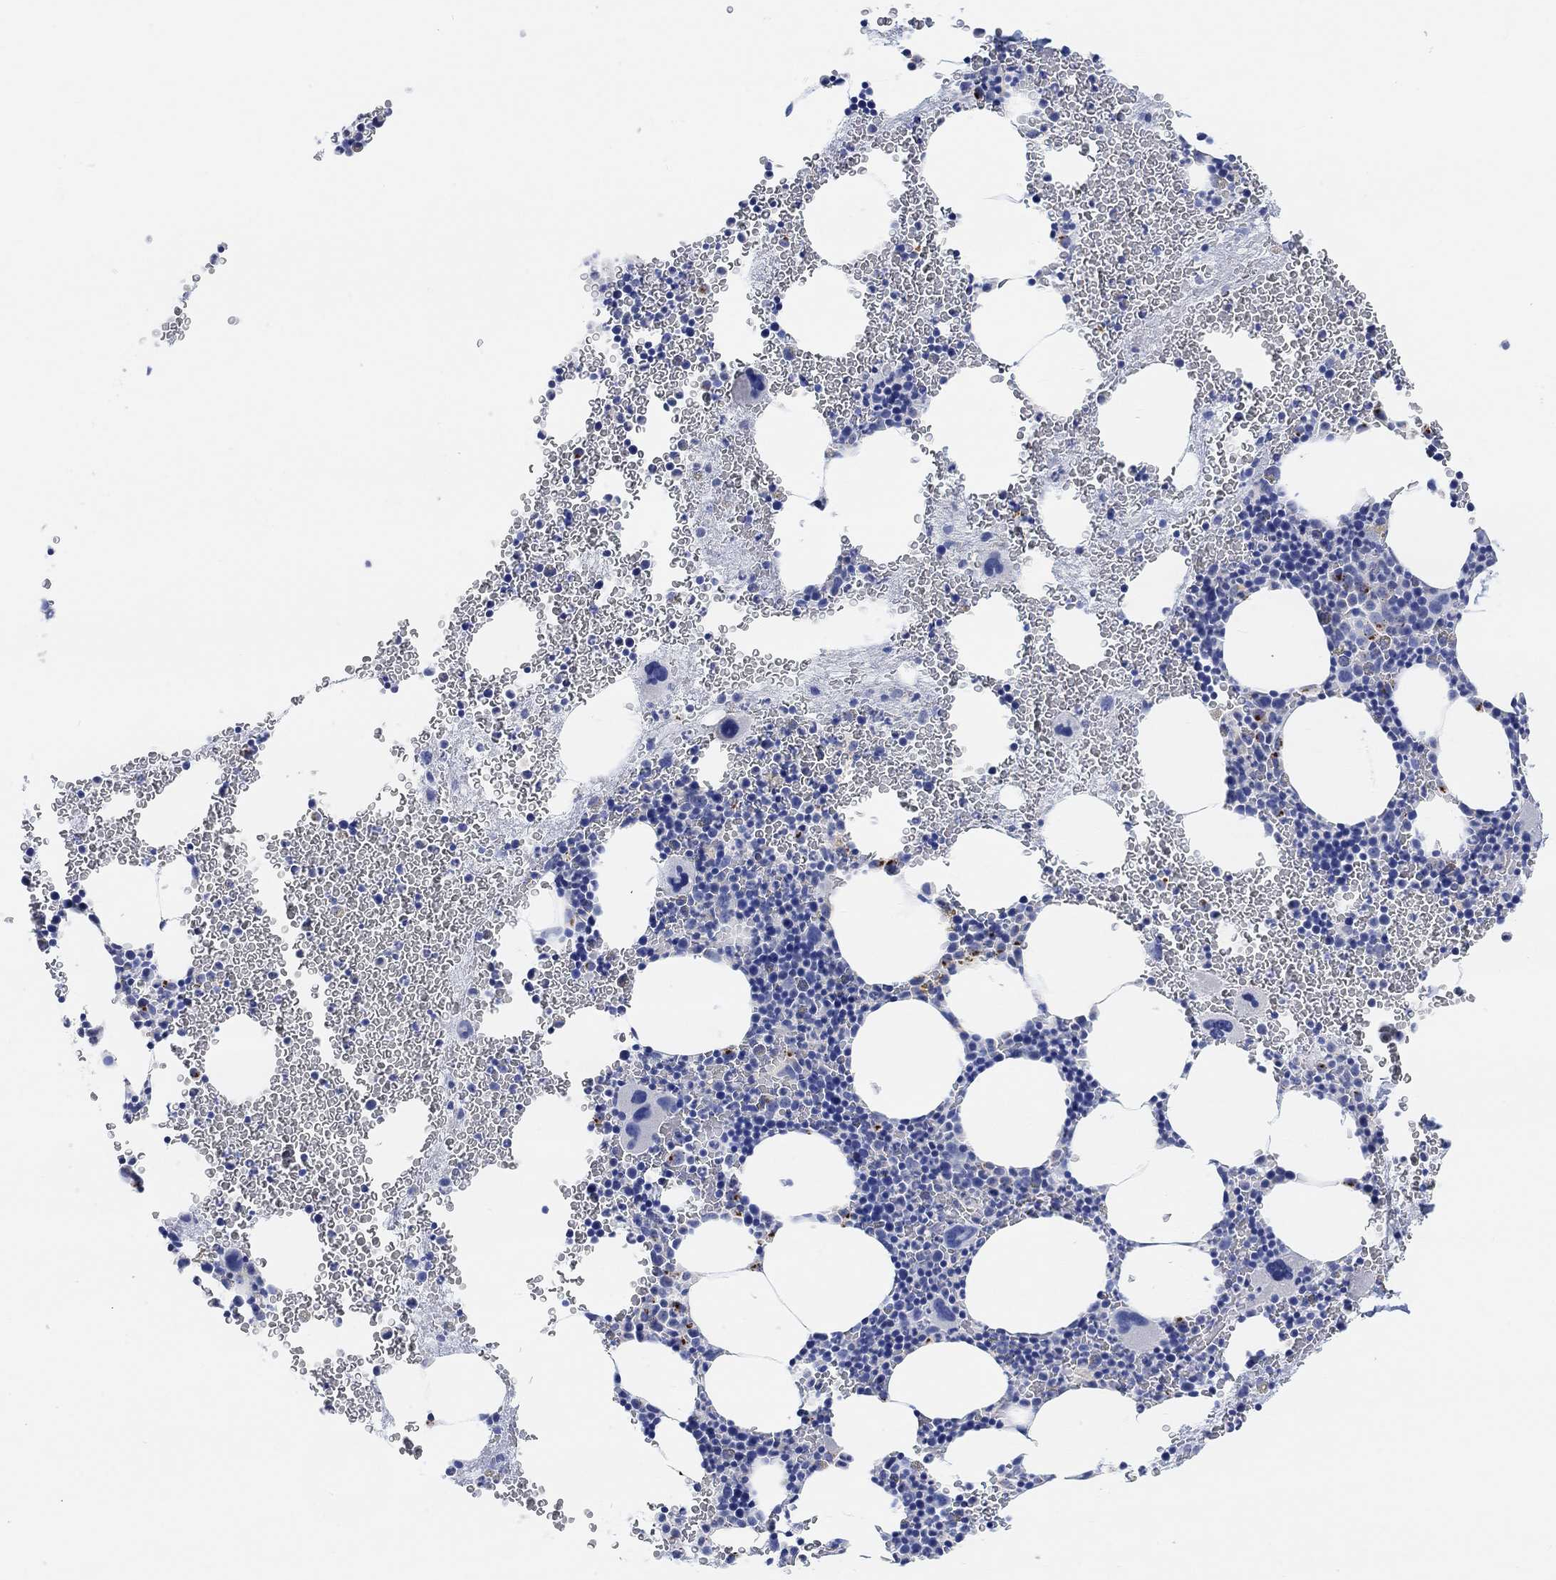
{"staining": {"intensity": "negative", "quantity": "none", "location": "none"}, "tissue": "bone marrow", "cell_type": "Hematopoietic cells", "image_type": "normal", "snomed": [{"axis": "morphology", "description": "Normal tissue, NOS"}, {"axis": "topography", "description": "Bone marrow"}], "caption": "Hematopoietic cells are negative for protein expression in unremarkable human bone marrow. The staining is performed using DAB brown chromogen with nuclei counter-stained in using hematoxylin.", "gene": "ENO4", "patient": {"sex": "male", "age": 50}}